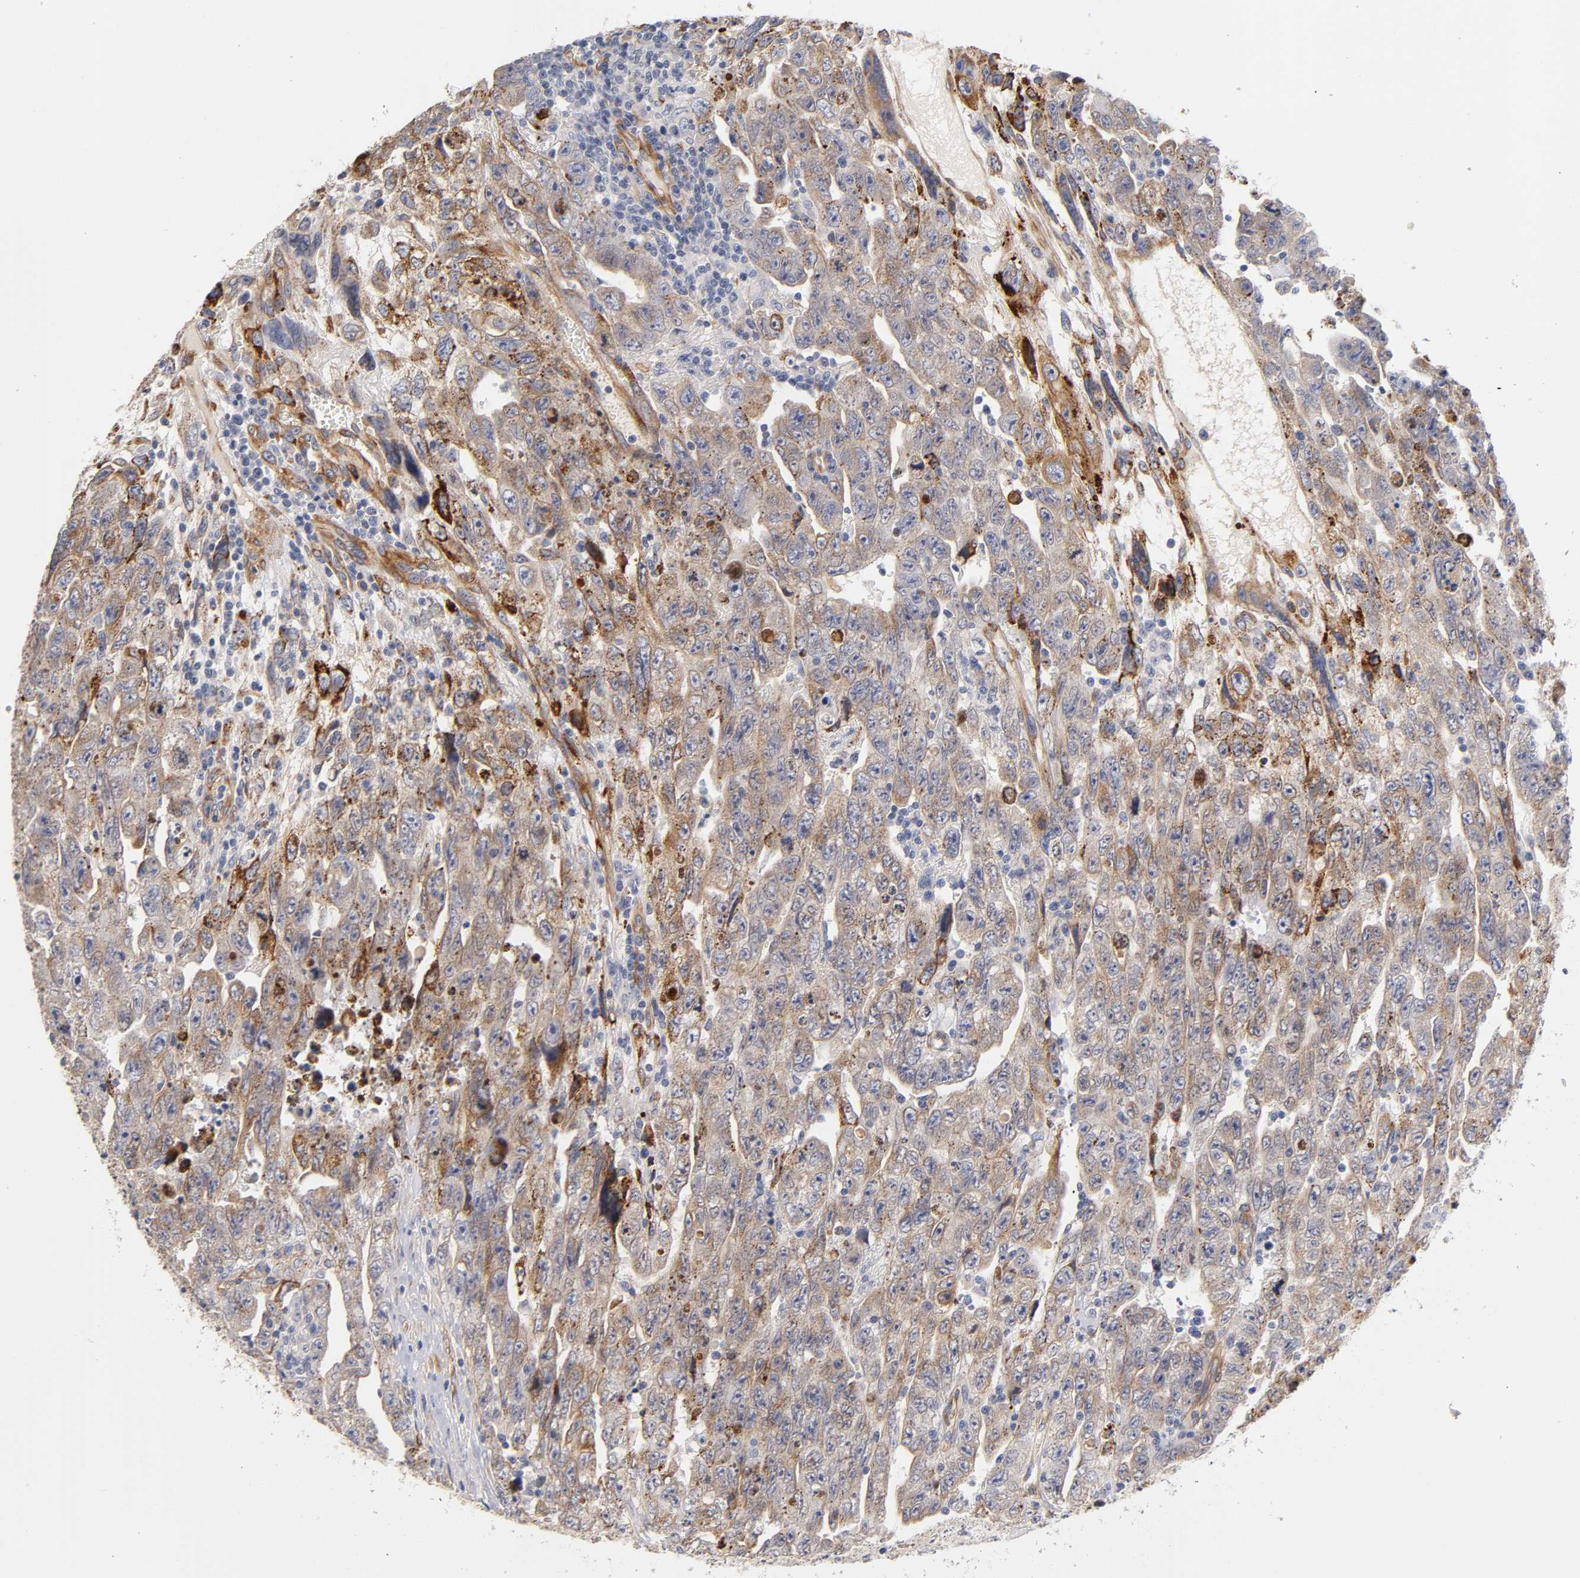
{"staining": {"intensity": "weak", "quantity": ">75%", "location": "cytoplasmic/membranous"}, "tissue": "testis cancer", "cell_type": "Tumor cells", "image_type": "cancer", "snomed": [{"axis": "morphology", "description": "Carcinoma, Embryonal, NOS"}, {"axis": "topography", "description": "Testis"}], "caption": "This photomicrograph reveals immunohistochemistry (IHC) staining of human testis cancer (embryonal carcinoma), with low weak cytoplasmic/membranous expression in approximately >75% of tumor cells.", "gene": "LAMB1", "patient": {"sex": "male", "age": 28}}